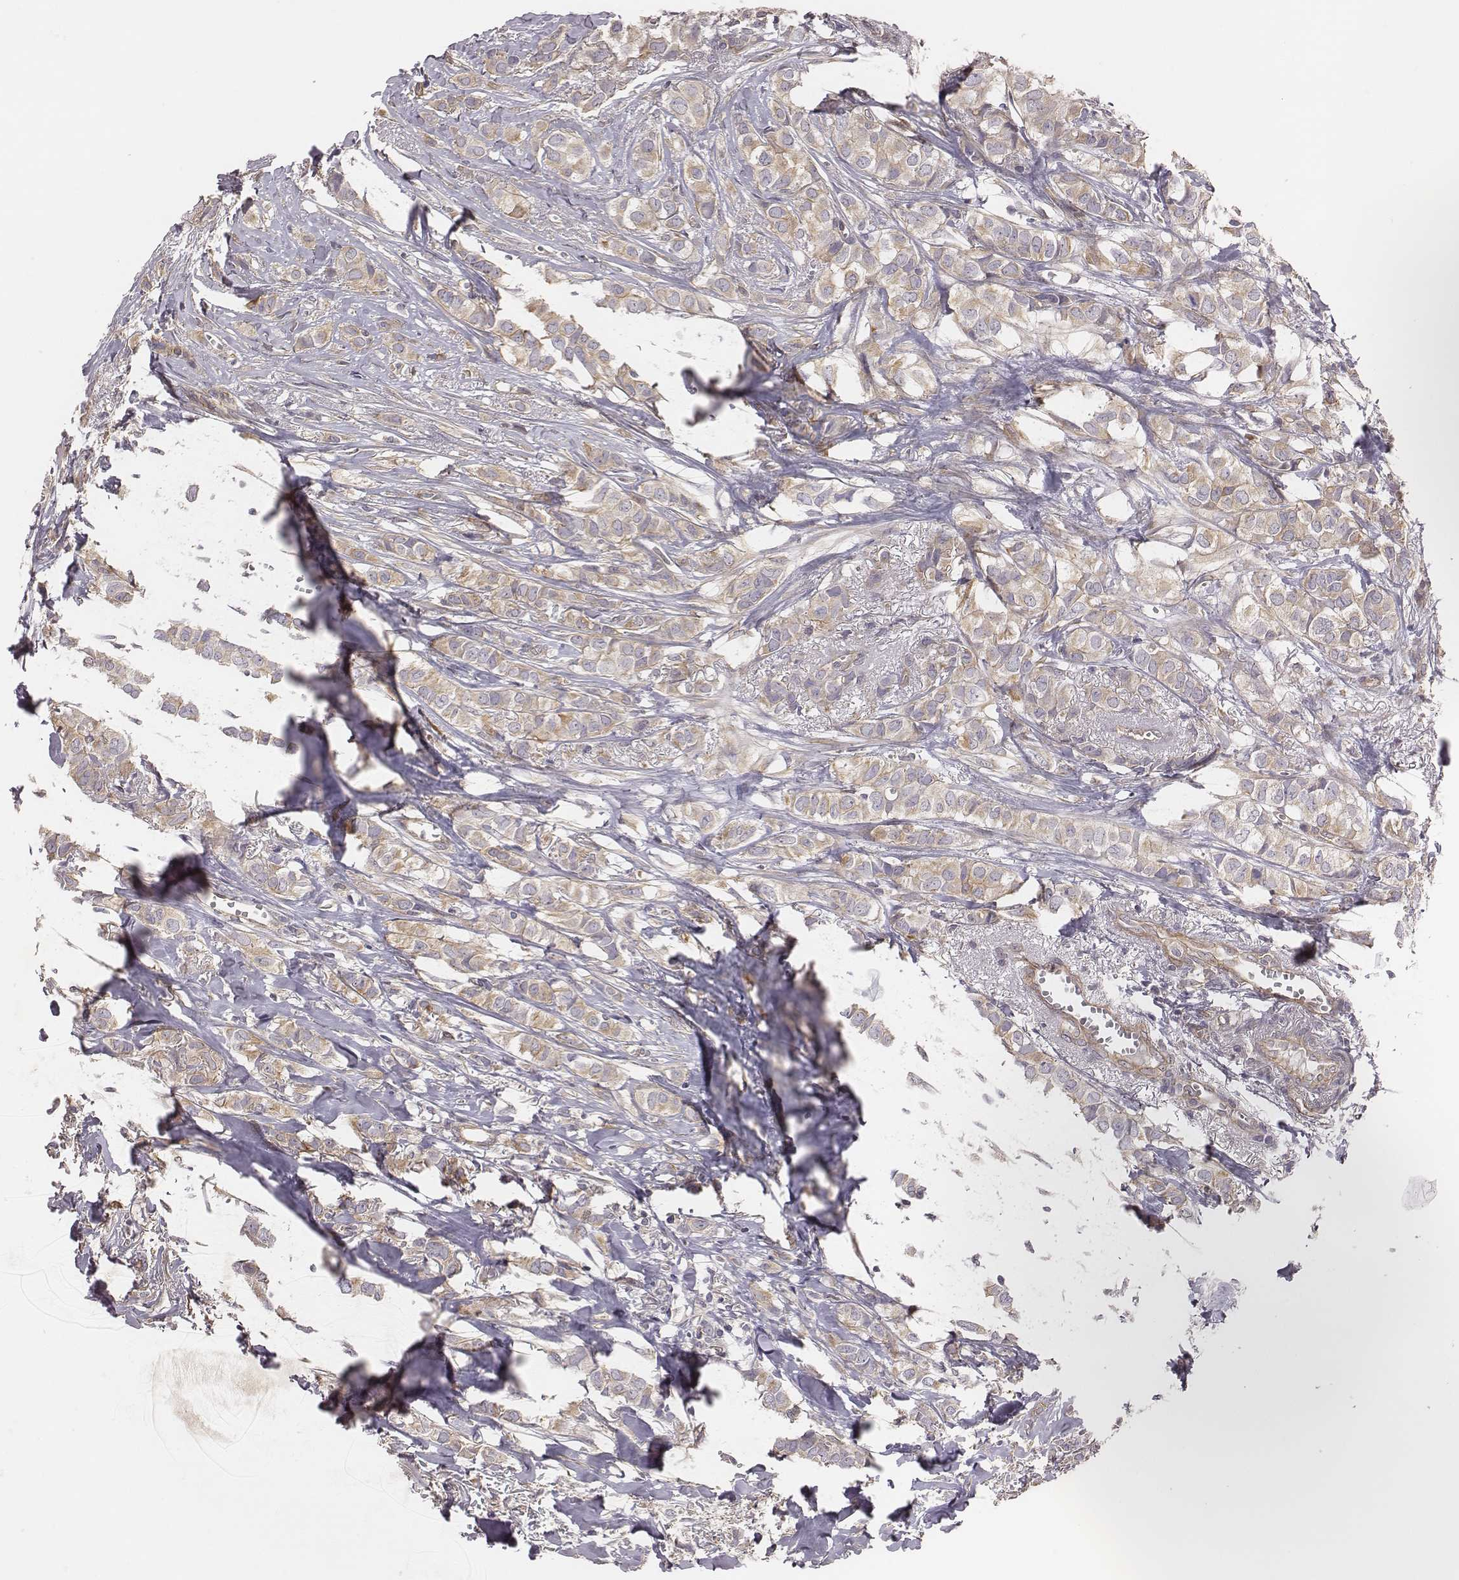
{"staining": {"intensity": "weak", "quantity": "25%-75%", "location": "cytoplasmic/membranous"}, "tissue": "breast cancer", "cell_type": "Tumor cells", "image_type": "cancer", "snomed": [{"axis": "morphology", "description": "Duct carcinoma"}, {"axis": "topography", "description": "Breast"}], "caption": "About 25%-75% of tumor cells in breast cancer demonstrate weak cytoplasmic/membranous protein expression as visualized by brown immunohistochemical staining.", "gene": "SCARF1", "patient": {"sex": "female", "age": 85}}